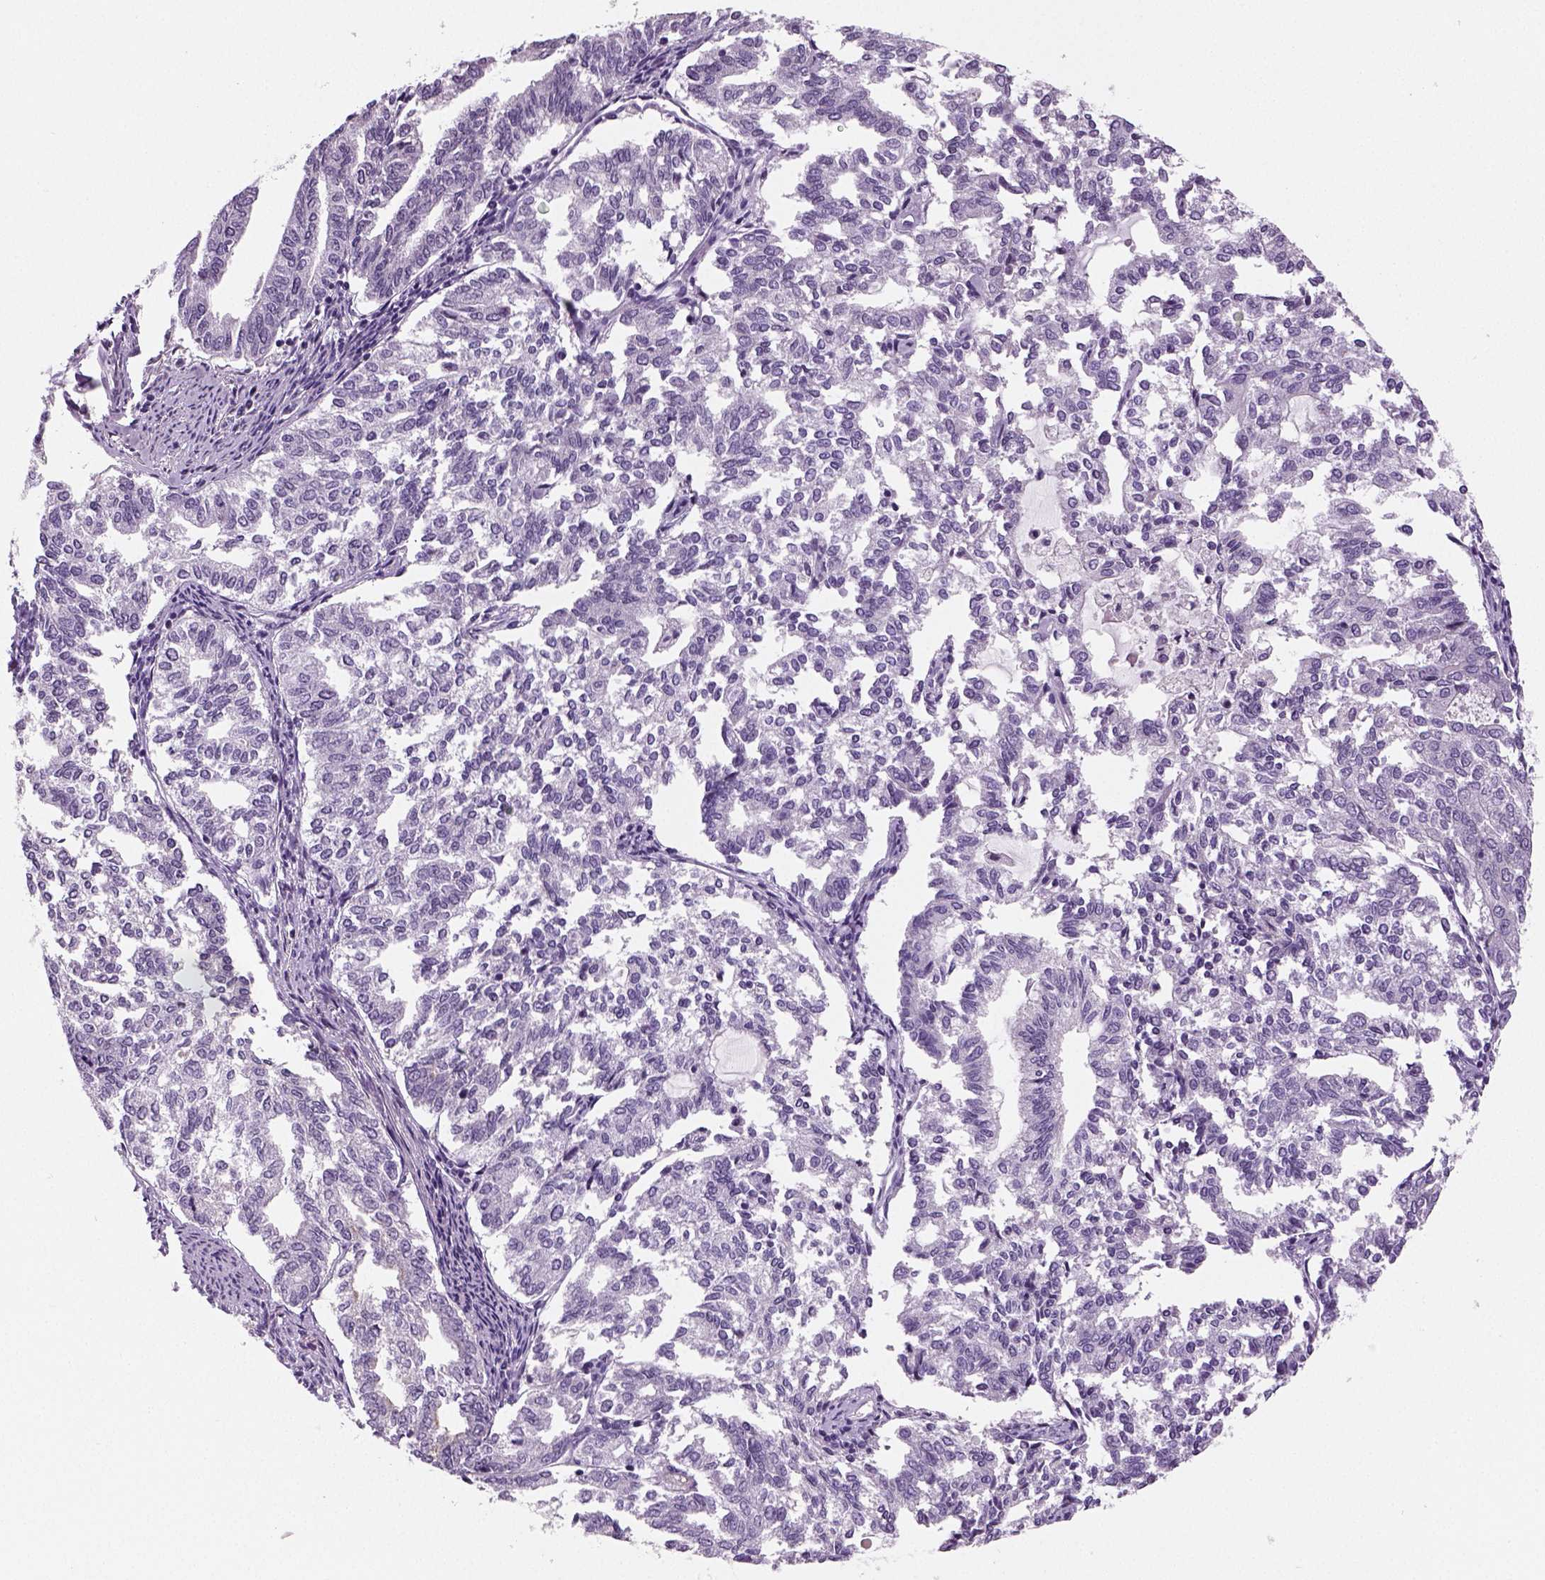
{"staining": {"intensity": "negative", "quantity": "none", "location": "none"}, "tissue": "endometrial cancer", "cell_type": "Tumor cells", "image_type": "cancer", "snomed": [{"axis": "morphology", "description": "Adenocarcinoma, NOS"}, {"axis": "topography", "description": "Endometrium"}], "caption": "IHC image of human adenocarcinoma (endometrial) stained for a protein (brown), which demonstrates no expression in tumor cells.", "gene": "TSPAN7", "patient": {"sex": "female", "age": 79}}